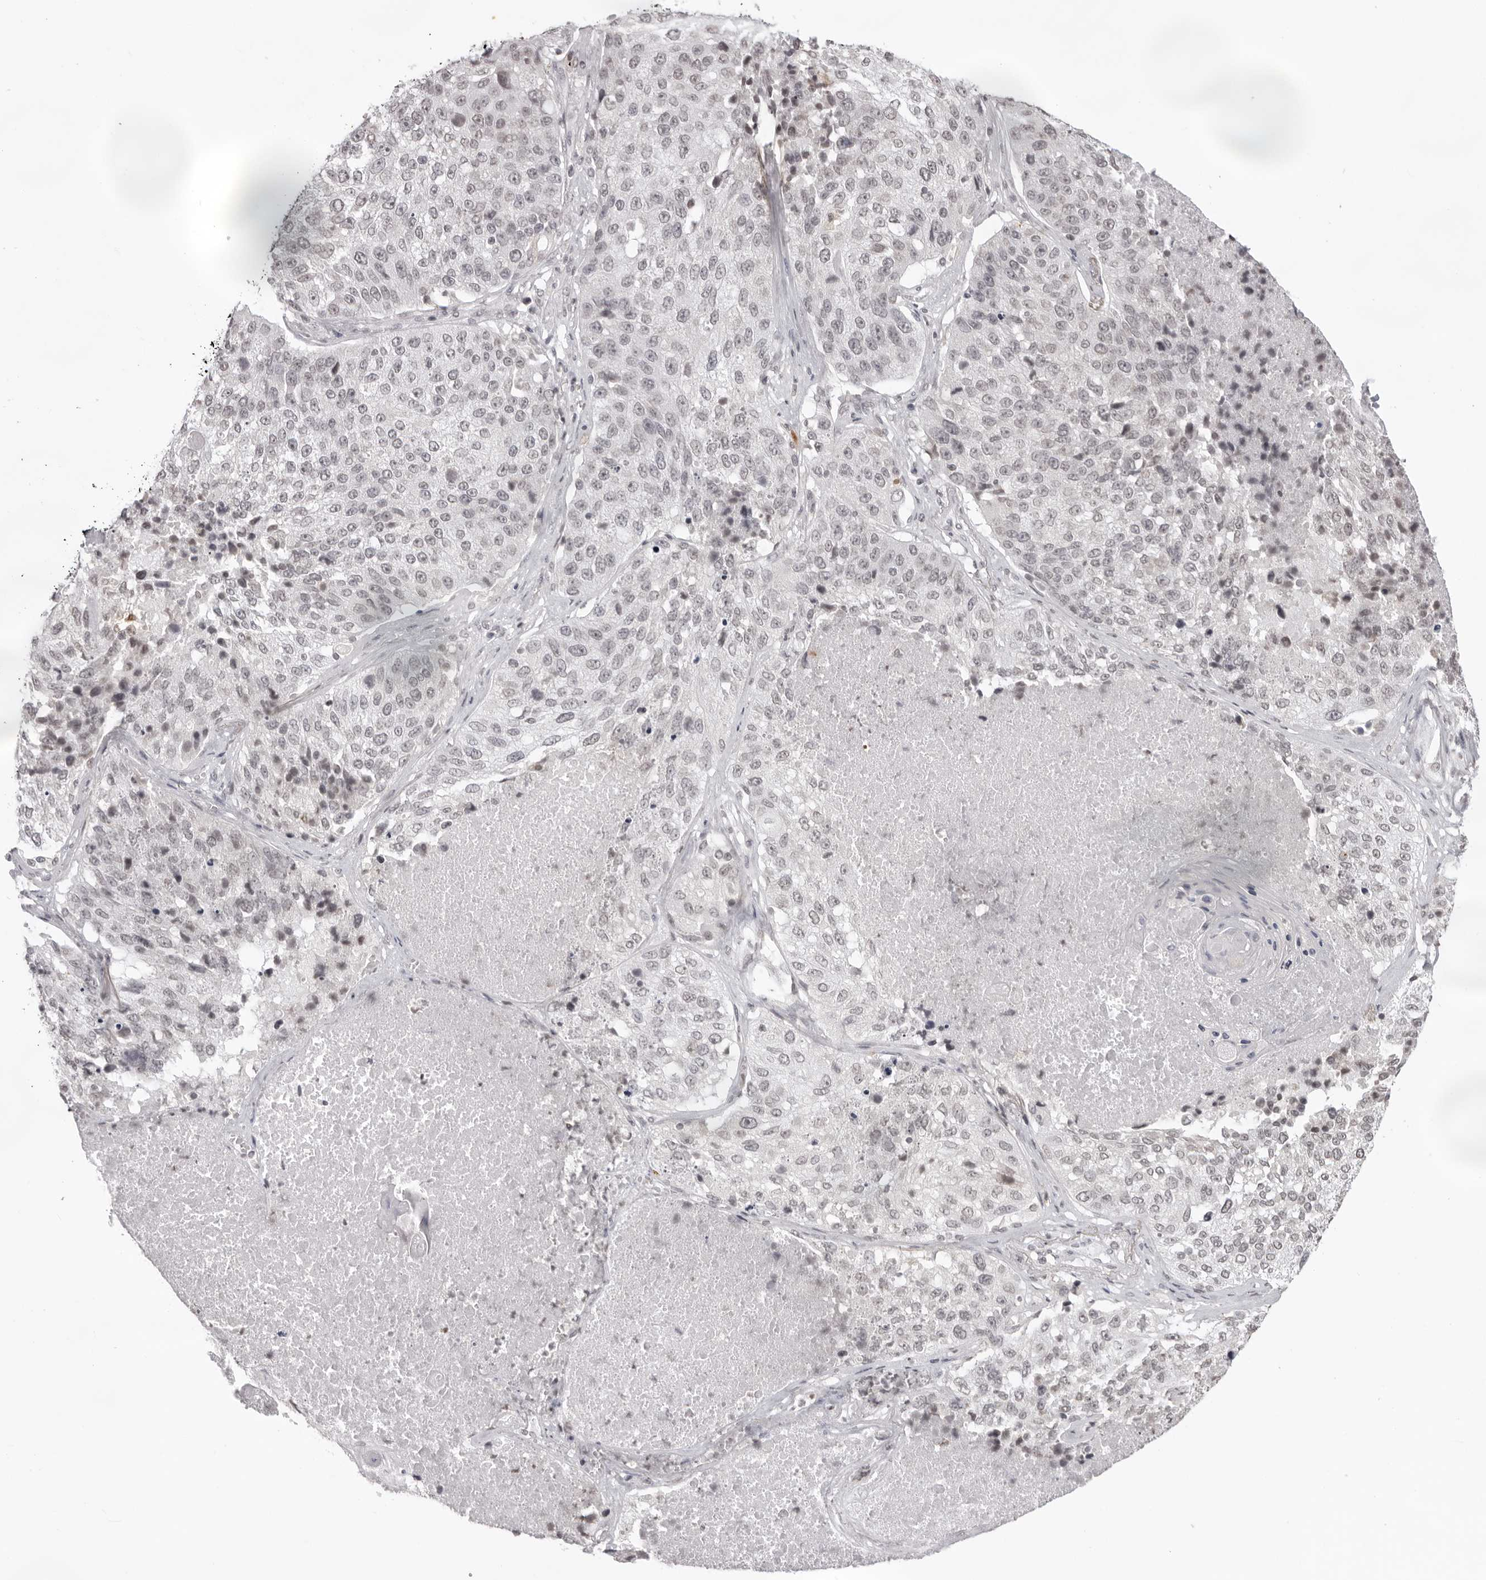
{"staining": {"intensity": "weak", "quantity": "<25%", "location": "nuclear"}, "tissue": "lung cancer", "cell_type": "Tumor cells", "image_type": "cancer", "snomed": [{"axis": "morphology", "description": "Squamous cell carcinoma, NOS"}, {"axis": "topography", "description": "Lung"}], "caption": "Immunohistochemical staining of human lung squamous cell carcinoma displays no significant positivity in tumor cells.", "gene": "NTM", "patient": {"sex": "male", "age": 61}}